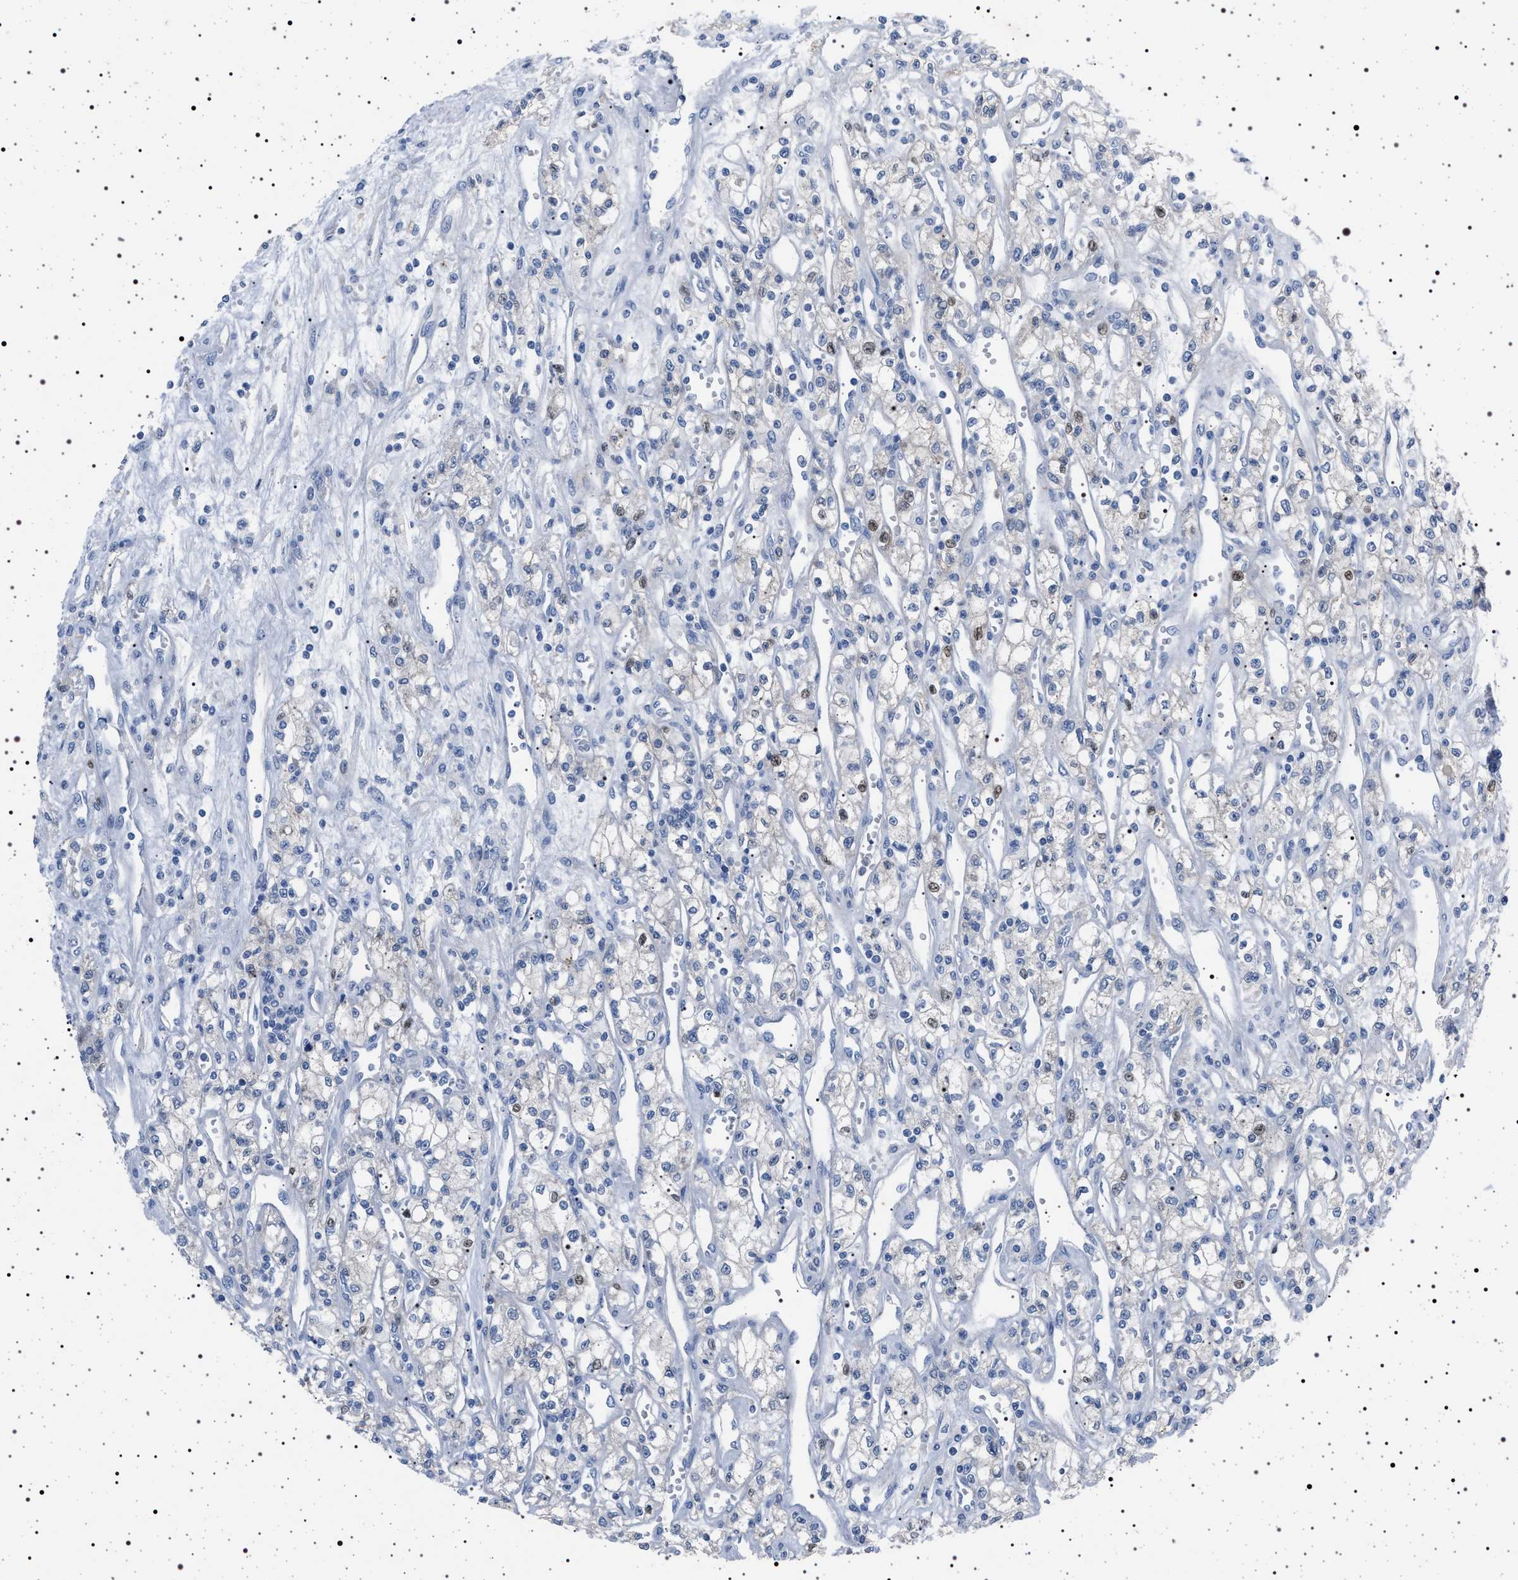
{"staining": {"intensity": "negative", "quantity": "none", "location": "none"}, "tissue": "renal cancer", "cell_type": "Tumor cells", "image_type": "cancer", "snomed": [{"axis": "morphology", "description": "Adenocarcinoma, NOS"}, {"axis": "topography", "description": "Kidney"}], "caption": "Adenocarcinoma (renal) stained for a protein using immunohistochemistry displays no positivity tumor cells.", "gene": "NAT9", "patient": {"sex": "male", "age": 59}}